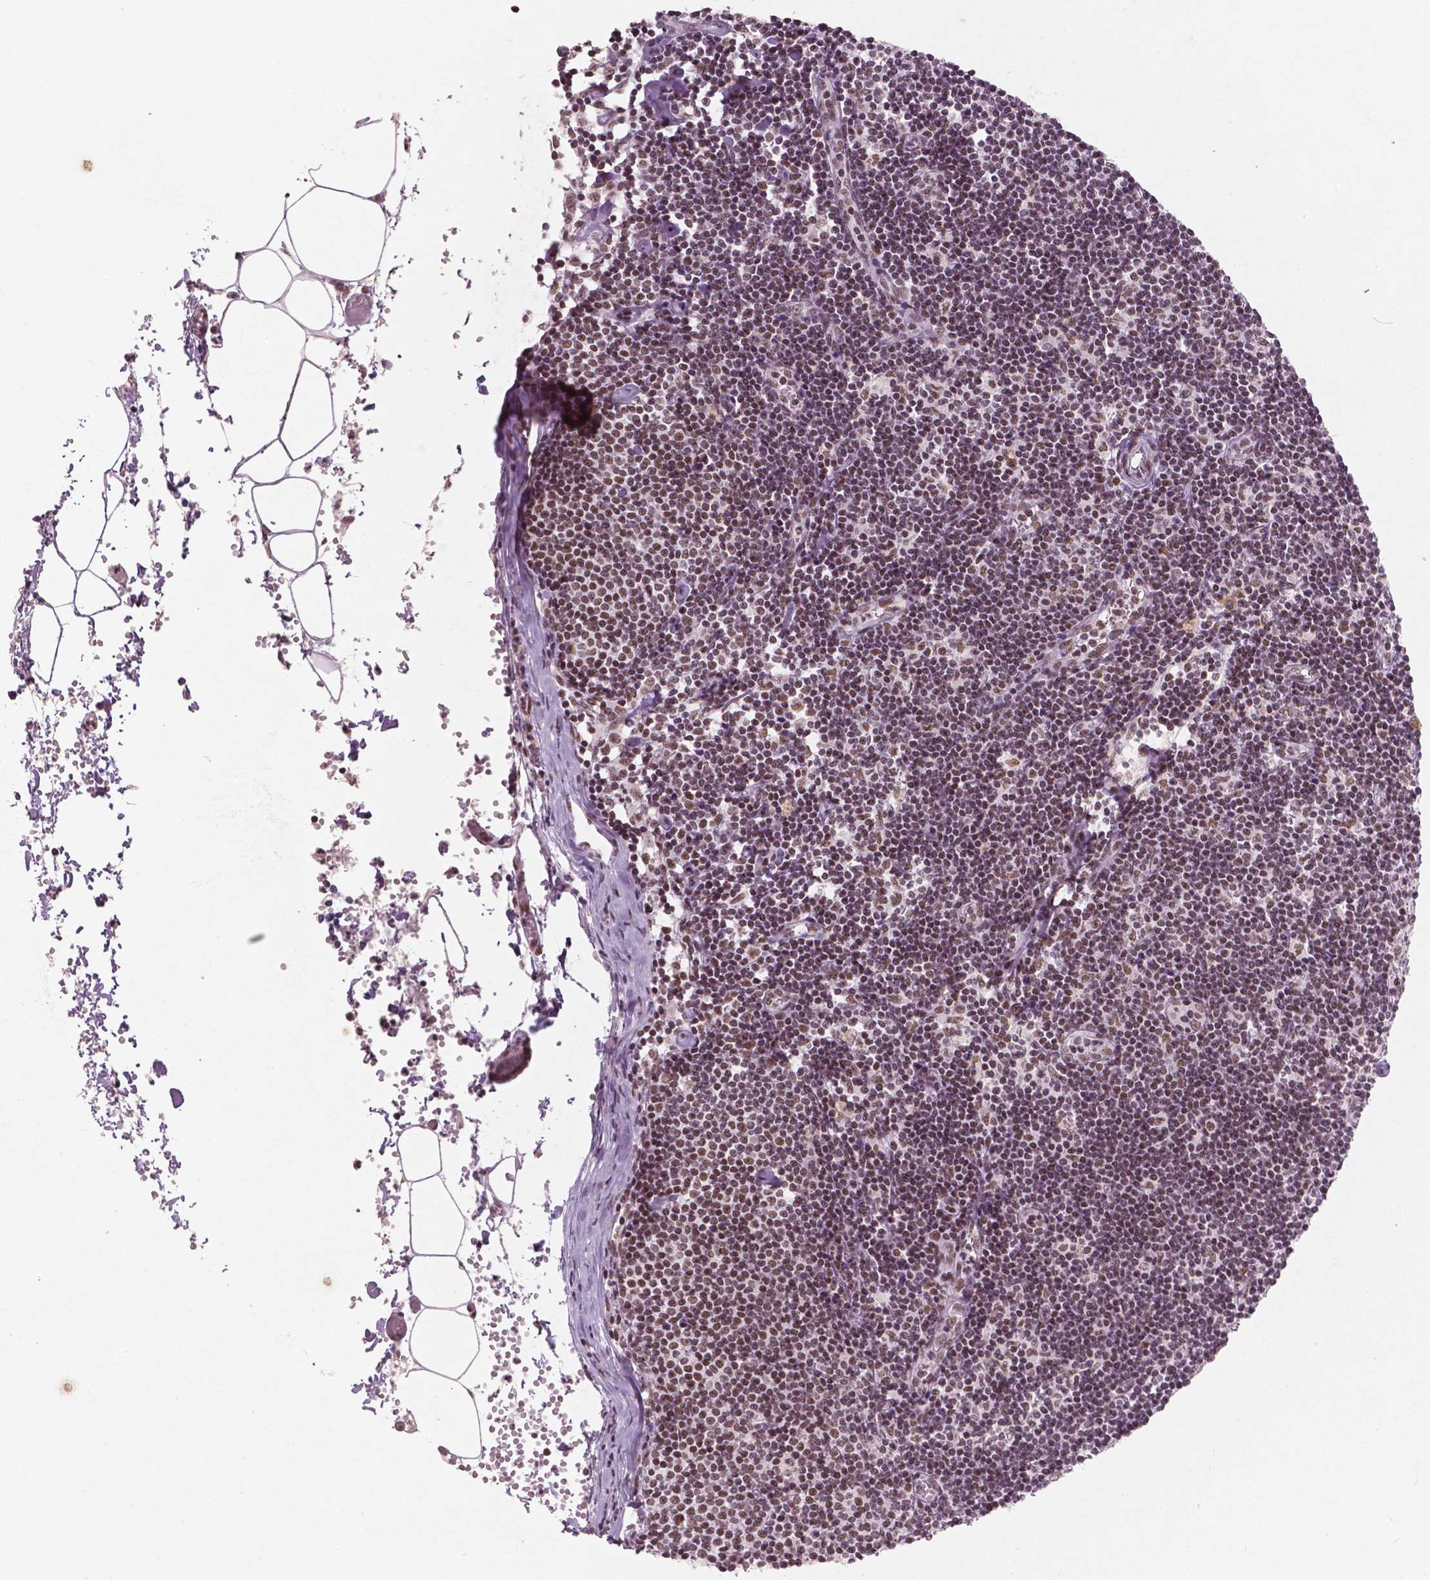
{"staining": {"intensity": "weak", "quantity": "<25%", "location": "nuclear"}, "tissue": "lymph node", "cell_type": "Germinal center cells", "image_type": "normal", "snomed": [{"axis": "morphology", "description": "Normal tissue, NOS"}, {"axis": "topography", "description": "Lymph node"}], "caption": "Immunohistochemical staining of normal human lymph node demonstrates no significant staining in germinal center cells.", "gene": "BRD4", "patient": {"sex": "female", "age": 42}}